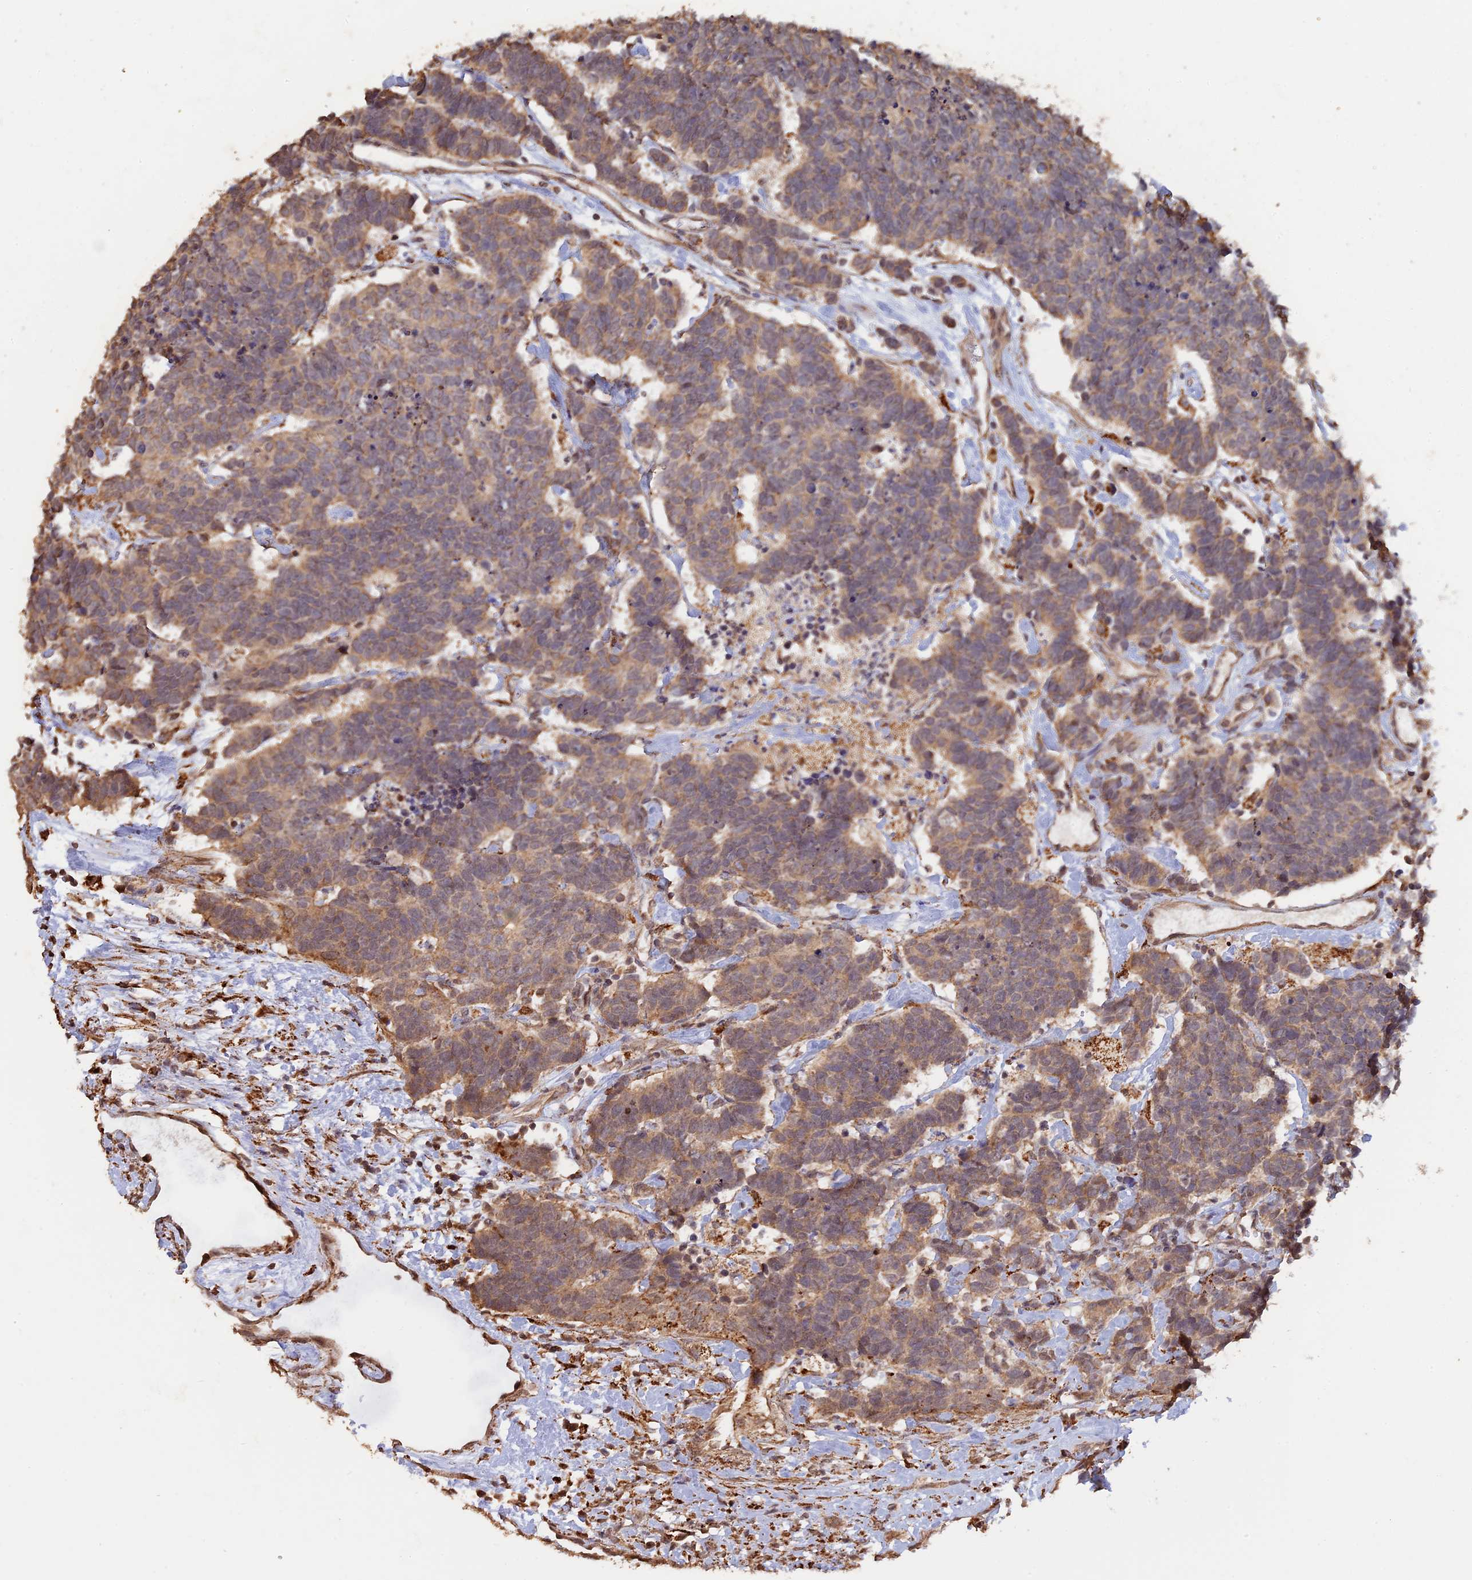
{"staining": {"intensity": "weak", "quantity": ">75%", "location": "cytoplasmic/membranous"}, "tissue": "carcinoid", "cell_type": "Tumor cells", "image_type": "cancer", "snomed": [{"axis": "morphology", "description": "Carcinoma, NOS"}, {"axis": "morphology", "description": "Carcinoid, malignant, NOS"}, {"axis": "topography", "description": "Urinary bladder"}], "caption": "Brown immunohistochemical staining in carcinoid (malignant) demonstrates weak cytoplasmic/membranous positivity in about >75% of tumor cells.", "gene": "FAM210B", "patient": {"sex": "male", "age": 57}}